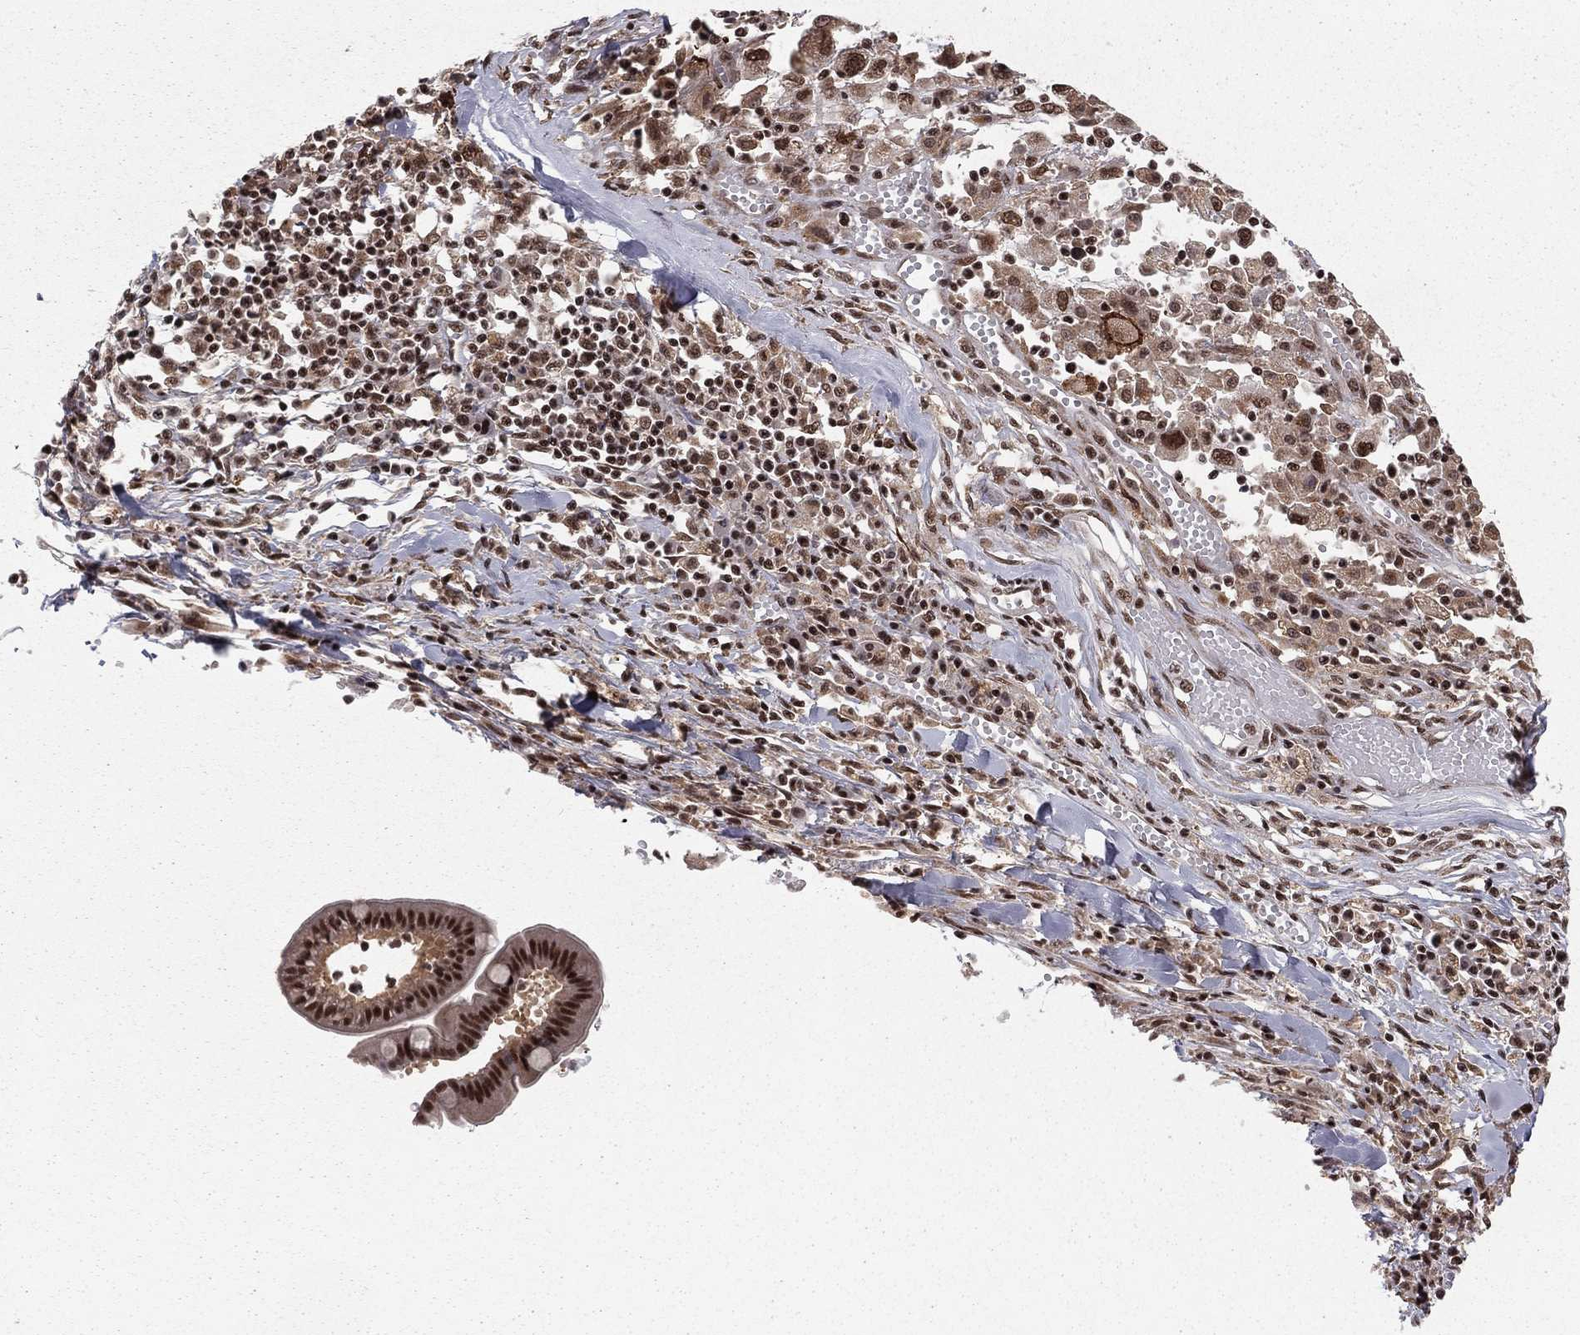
{"staining": {"intensity": "moderate", "quantity": ">75%", "location": "nuclear"}, "tissue": "melanoma", "cell_type": "Tumor cells", "image_type": "cancer", "snomed": [{"axis": "morphology", "description": "Malignant melanoma, Metastatic site"}, {"axis": "topography", "description": "Lymph node"}], "caption": "Moderate nuclear positivity for a protein is identified in about >75% of tumor cells of malignant melanoma (metastatic site) using IHC.", "gene": "NFYB", "patient": {"sex": "male", "age": 50}}